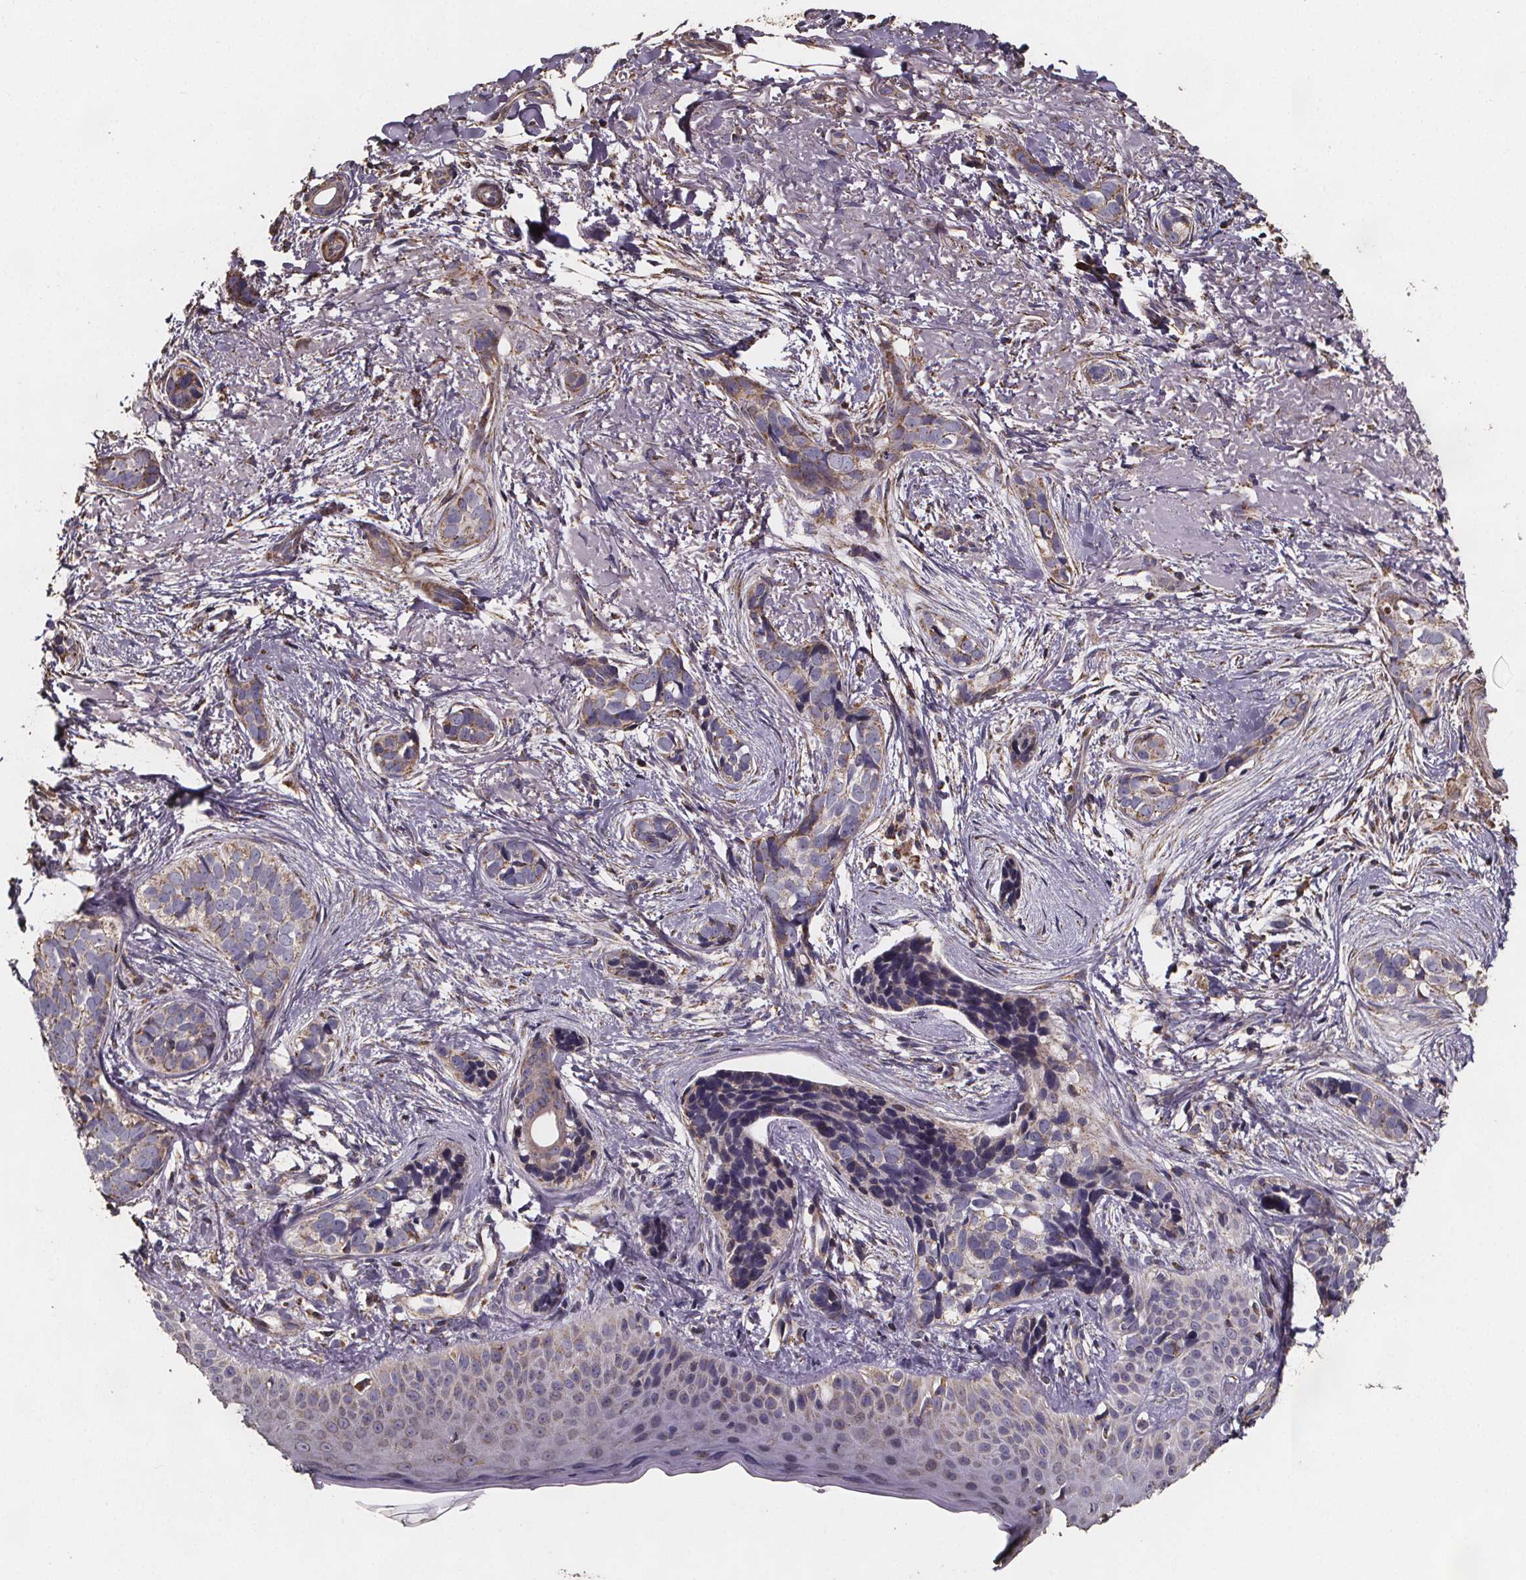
{"staining": {"intensity": "weak", "quantity": "25%-75%", "location": "cytoplasmic/membranous"}, "tissue": "skin cancer", "cell_type": "Tumor cells", "image_type": "cancer", "snomed": [{"axis": "morphology", "description": "Basal cell carcinoma"}, {"axis": "topography", "description": "Skin"}], "caption": "Immunohistochemistry (IHC) micrograph of human basal cell carcinoma (skin) stained for a protein (brown), which exhibits low levels of weak cytoplasmic/membranous expression in about 25%-75% of tumor cells.", "gene": "SLC35D2", "patient": {"sex": "male", "age": 87}}